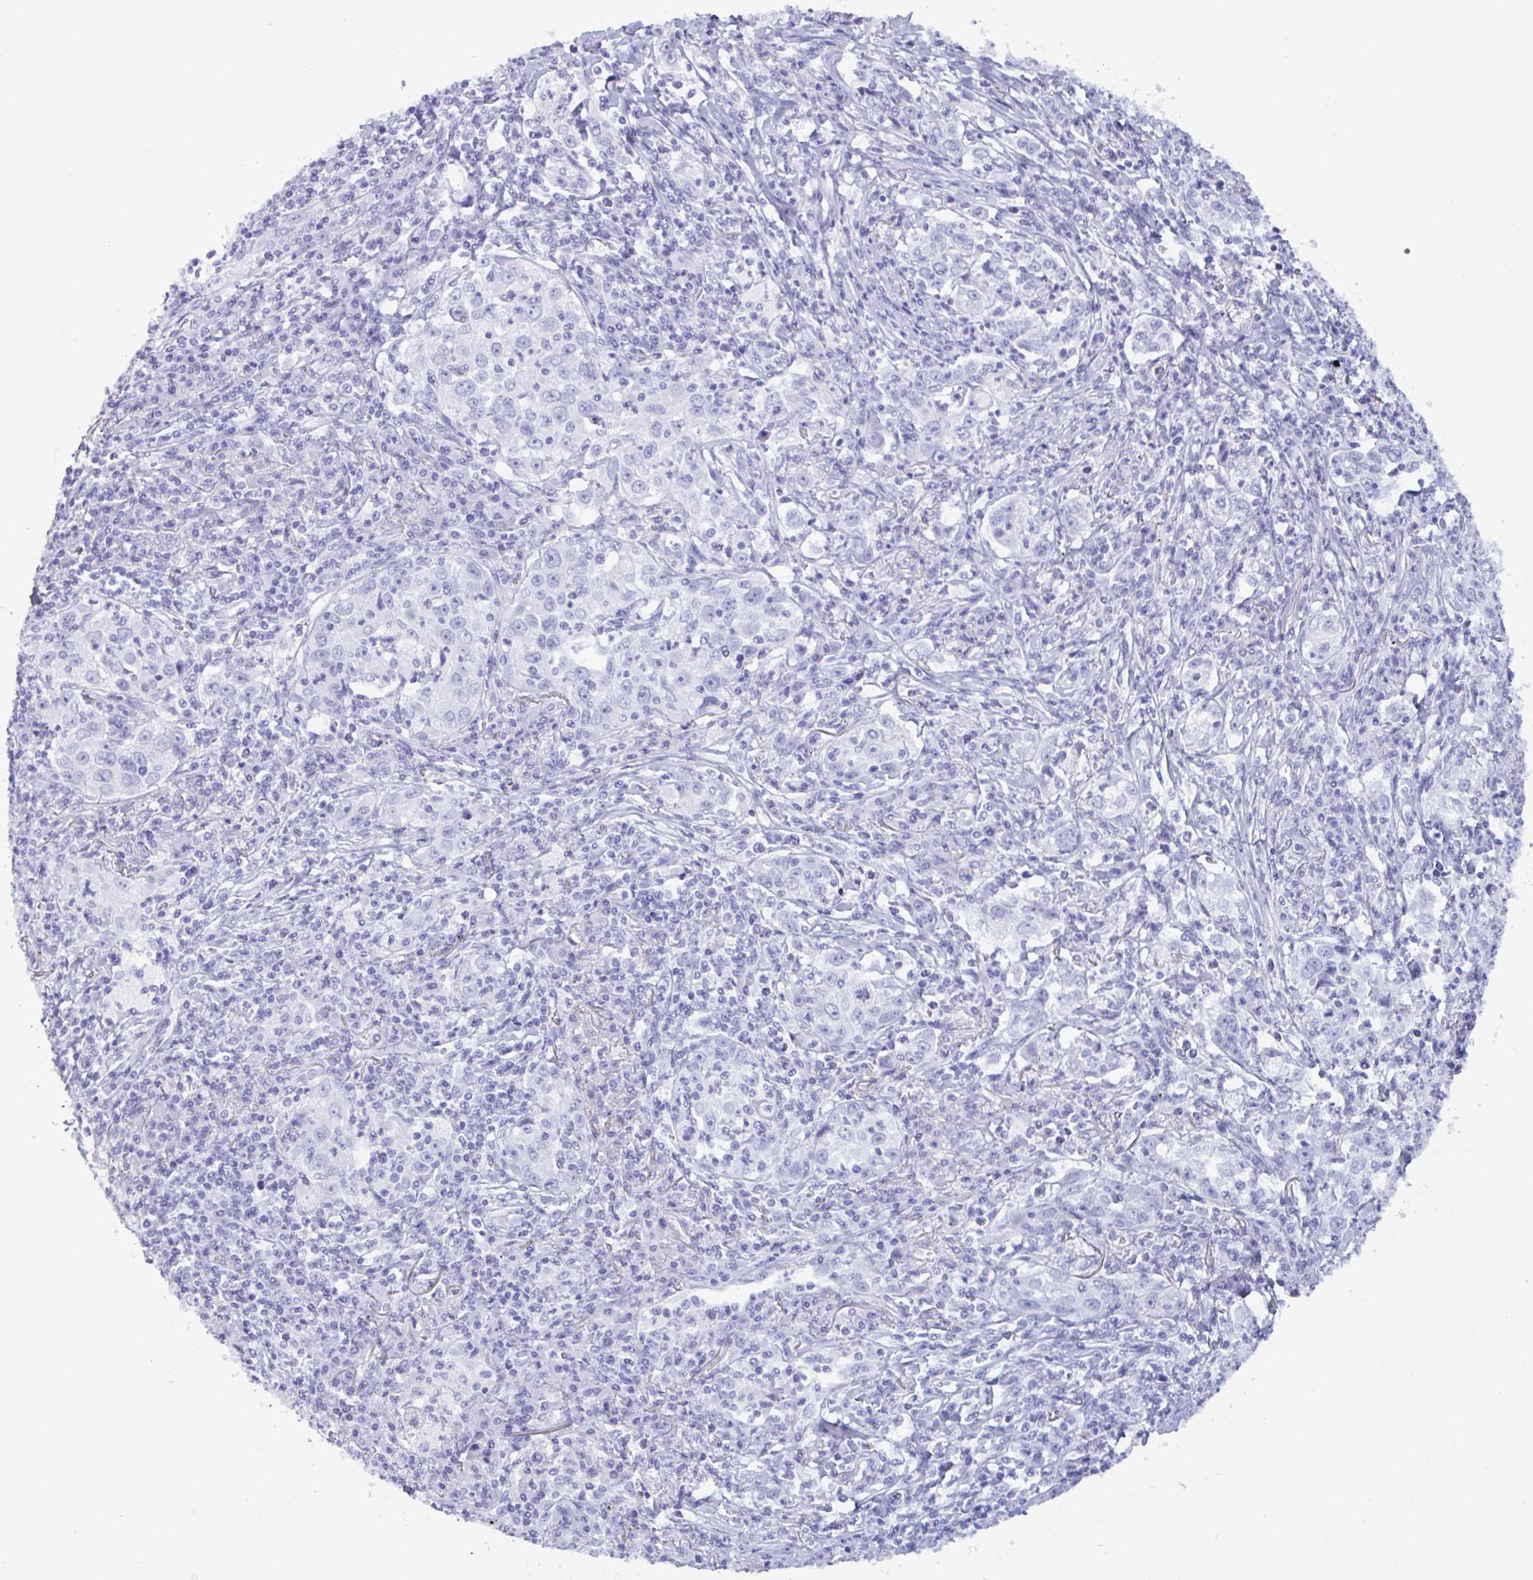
{"staining": {"intensity": "negative", "quantity": "none", "location": "none"}, "tissue": "lung cancer", "cell_type": "Tumor cells", "image_type": "cancer", "snomed": [{"axis": "morphology", "description": "Squamous cell carcinoma, NOS"}, {"axis": "topography", "description": "Lung"}], "caption": "Protein analysis of lung cancer demonstrates no significant staining in tumor cells.", "gene": "MRGPRG", "patient": {"sex": "male", "age": 71}}